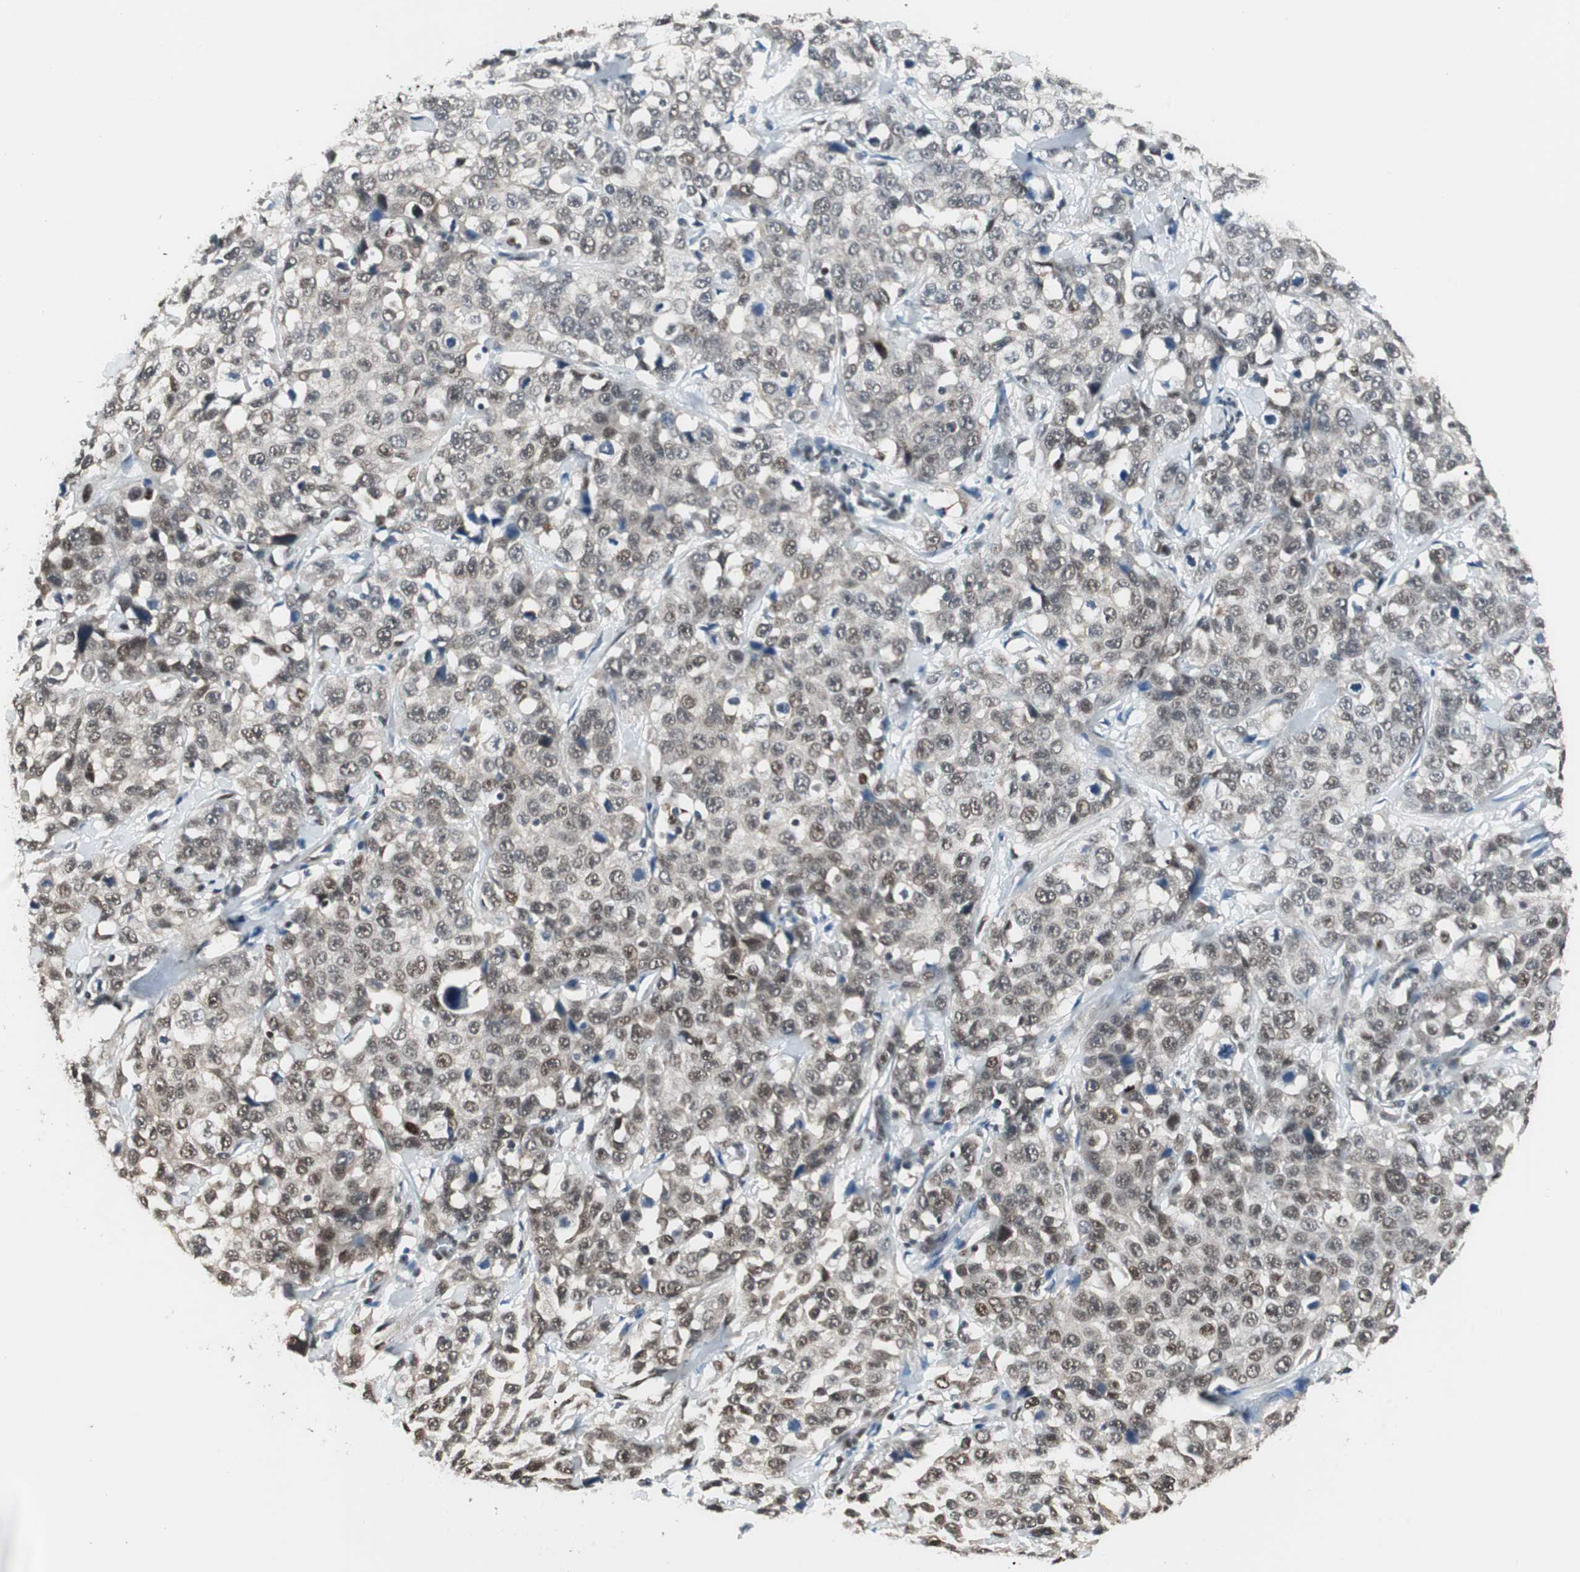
{"staining": {"intensity": "moderate", "quantity": ">75%", "location": "cytoplasmic/membranous,nuclear"}, "tissue": "stomach cancer", "cell_type": "Tumor cells", "image_type": "cancer", "snomed": [{"axis": "morphology", "description": "Normal tissue, NOS"}, {"axis": "morphology", "description": "Adenocarcinoma, NOS"}, {"axis": "topography", "description": "Stomach"}], "caption": "IHC image of neoplastic tissue: human stomach cancer (adenocarcinoma) stained using IHC reveals medium levels of moderate protein expression localized specifically in the cytoplasmic/membranous and nuclear of tumor cells, appearing as a cytoplasmic/membranous and nuclear brown color.", "gene": "ZBTB17", "patient": {"sex": "male", "age": 48}}